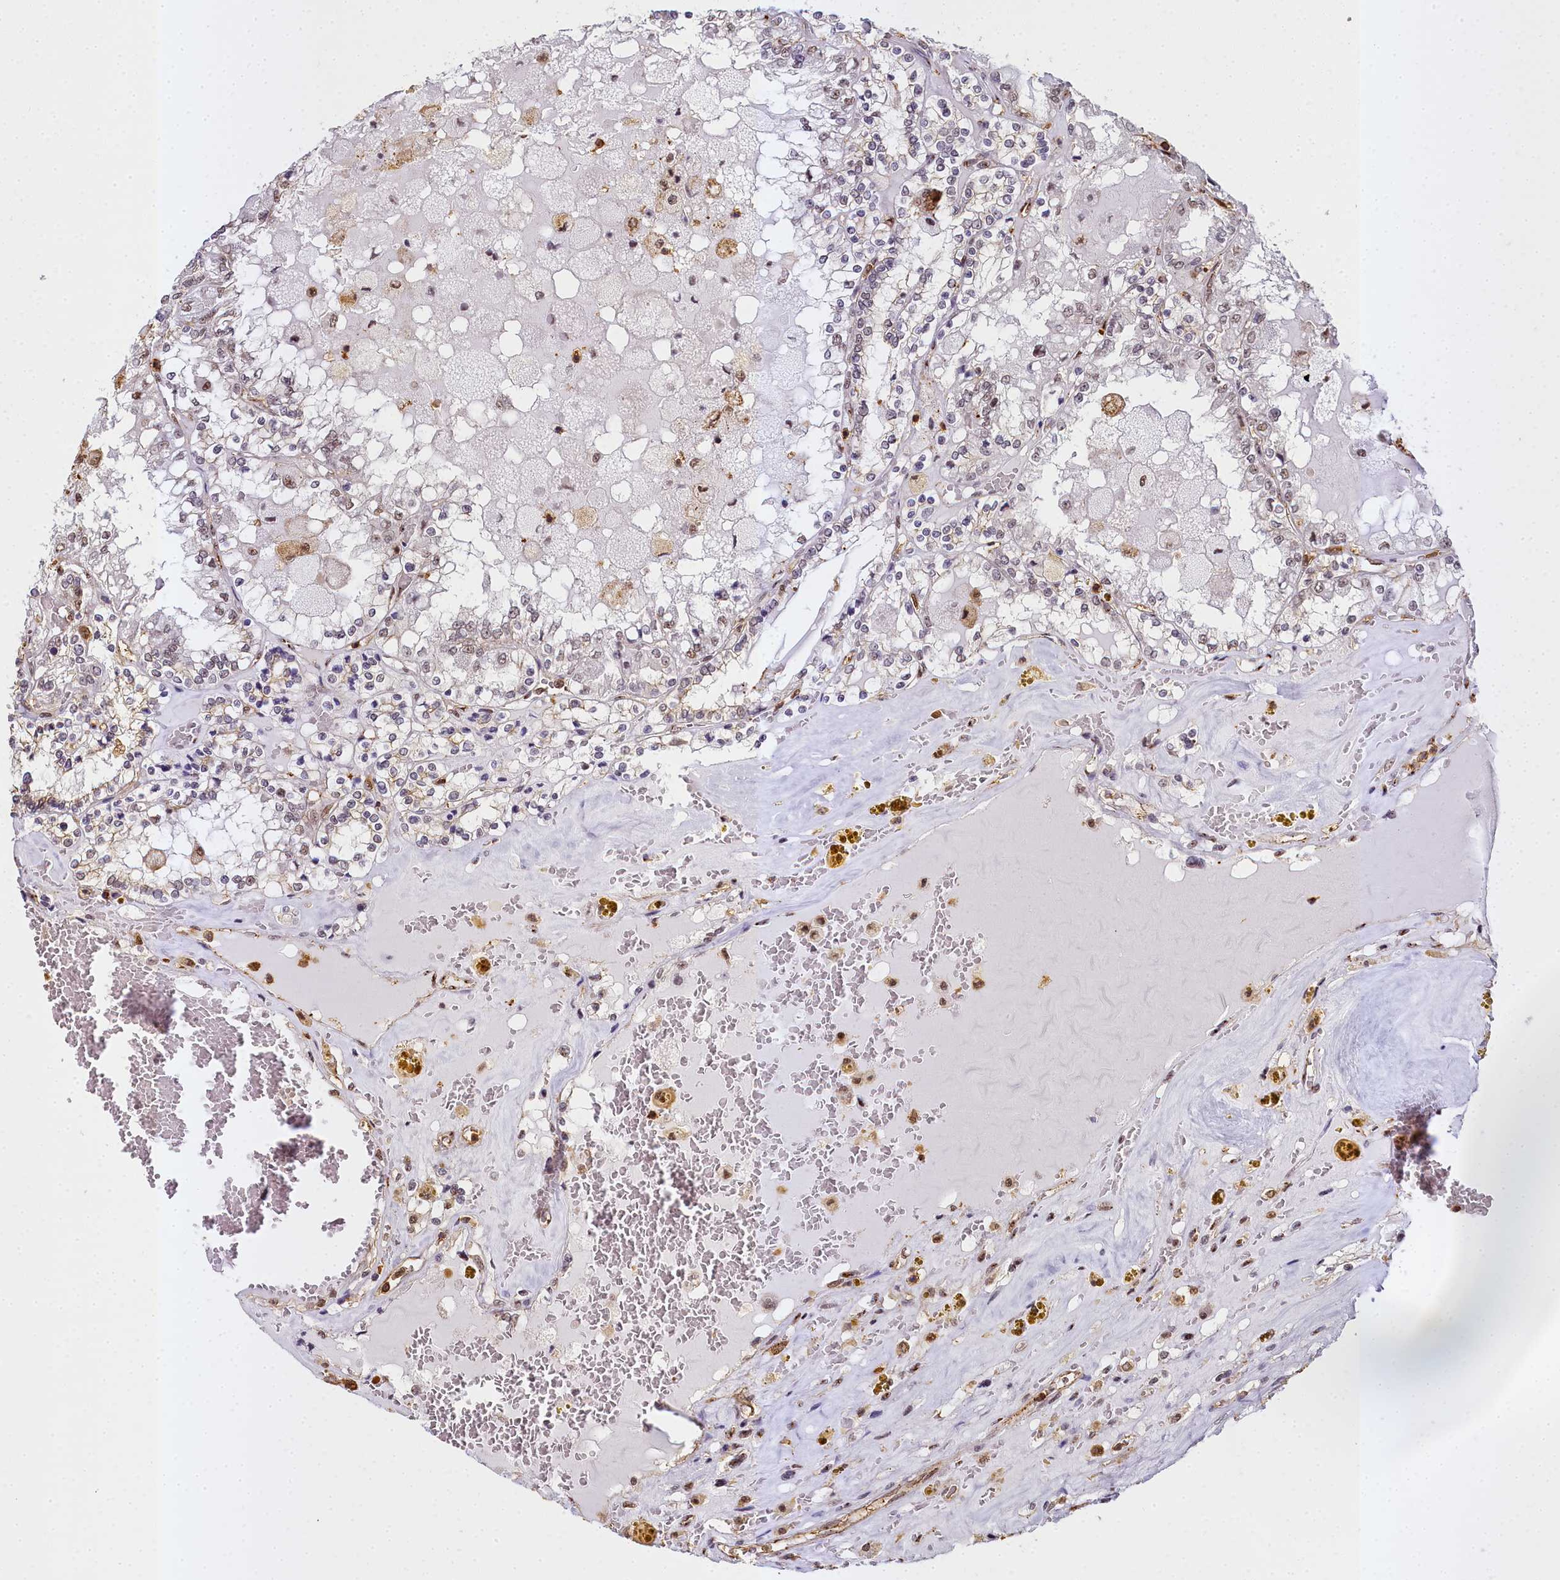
{"staining": {"intensity": "negative", "quantity": "none", "location": "none"}, "tissue": "renal cancer", "cell_type": "Tumor cells", "image_type": "cancer", "snomed": [{"axis": "morphology", "description": "Adenocarcinoma, NOS"}, {"axis": "topography", "description": "Kidney"}], "caption": "Protein analysis of renal adenocarcinoma demonstrates no significant staining in tumor cells.", "gene": "PPP4C", "patient": {"sex": "female", "age": 56}}